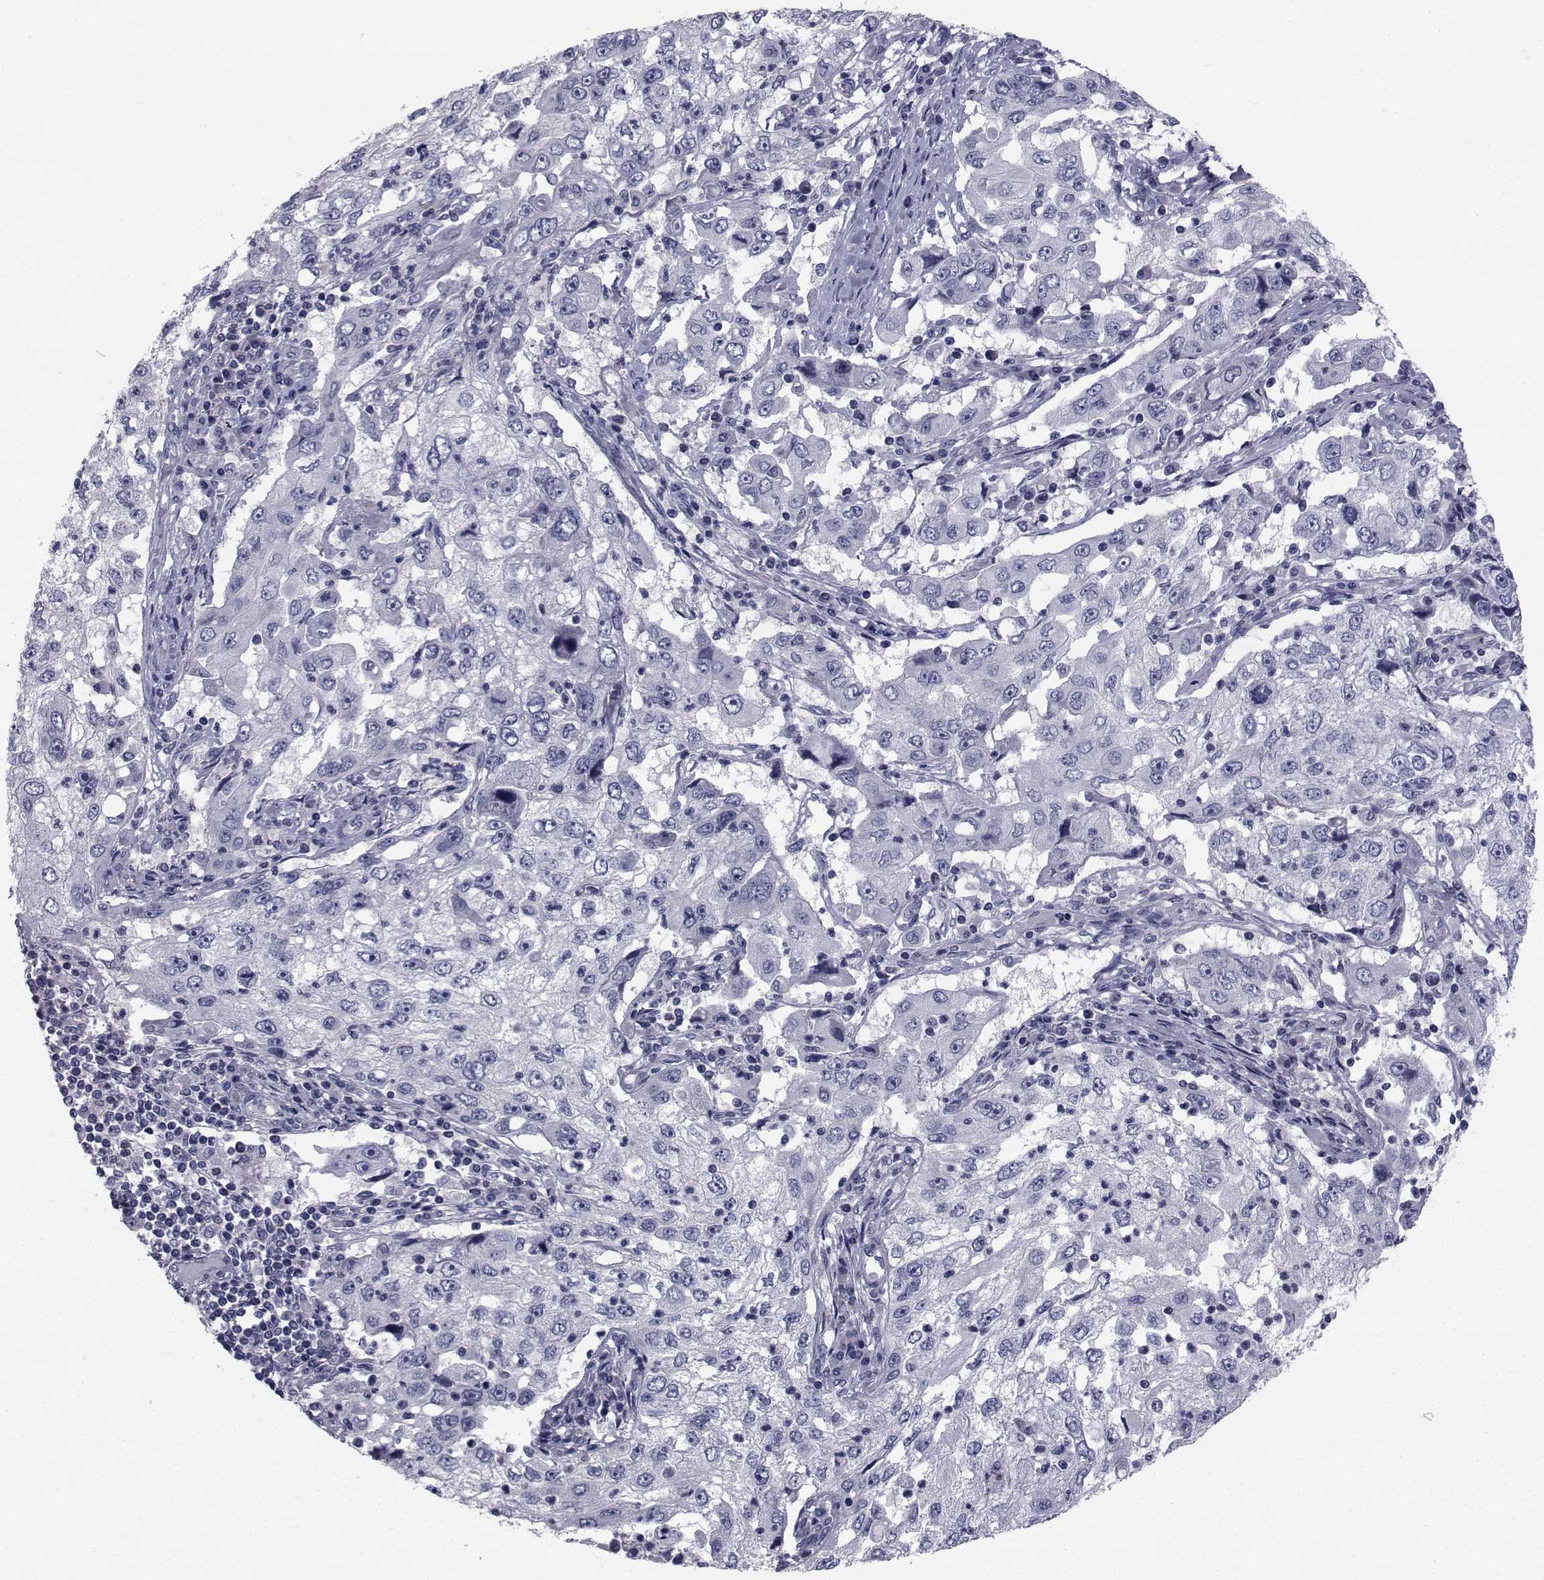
{"staining": {"intensity": "negative", "quantity": "none", "location": "none"}, "tissue": "cervical cancer", "cell_type": "Tumor cells", "image_type": "cancer", "snomed": [{"axis": "morphology", "description": "Squamous cell carcinoma, NOS"}, {"axis": "topography", "description": "Cervix"}], "caption": "Tumor cells are negative for brown protein staining in cervical cancer.", "gene": "CHRNA1", "patient": {"sex": "female", "age": 36}}